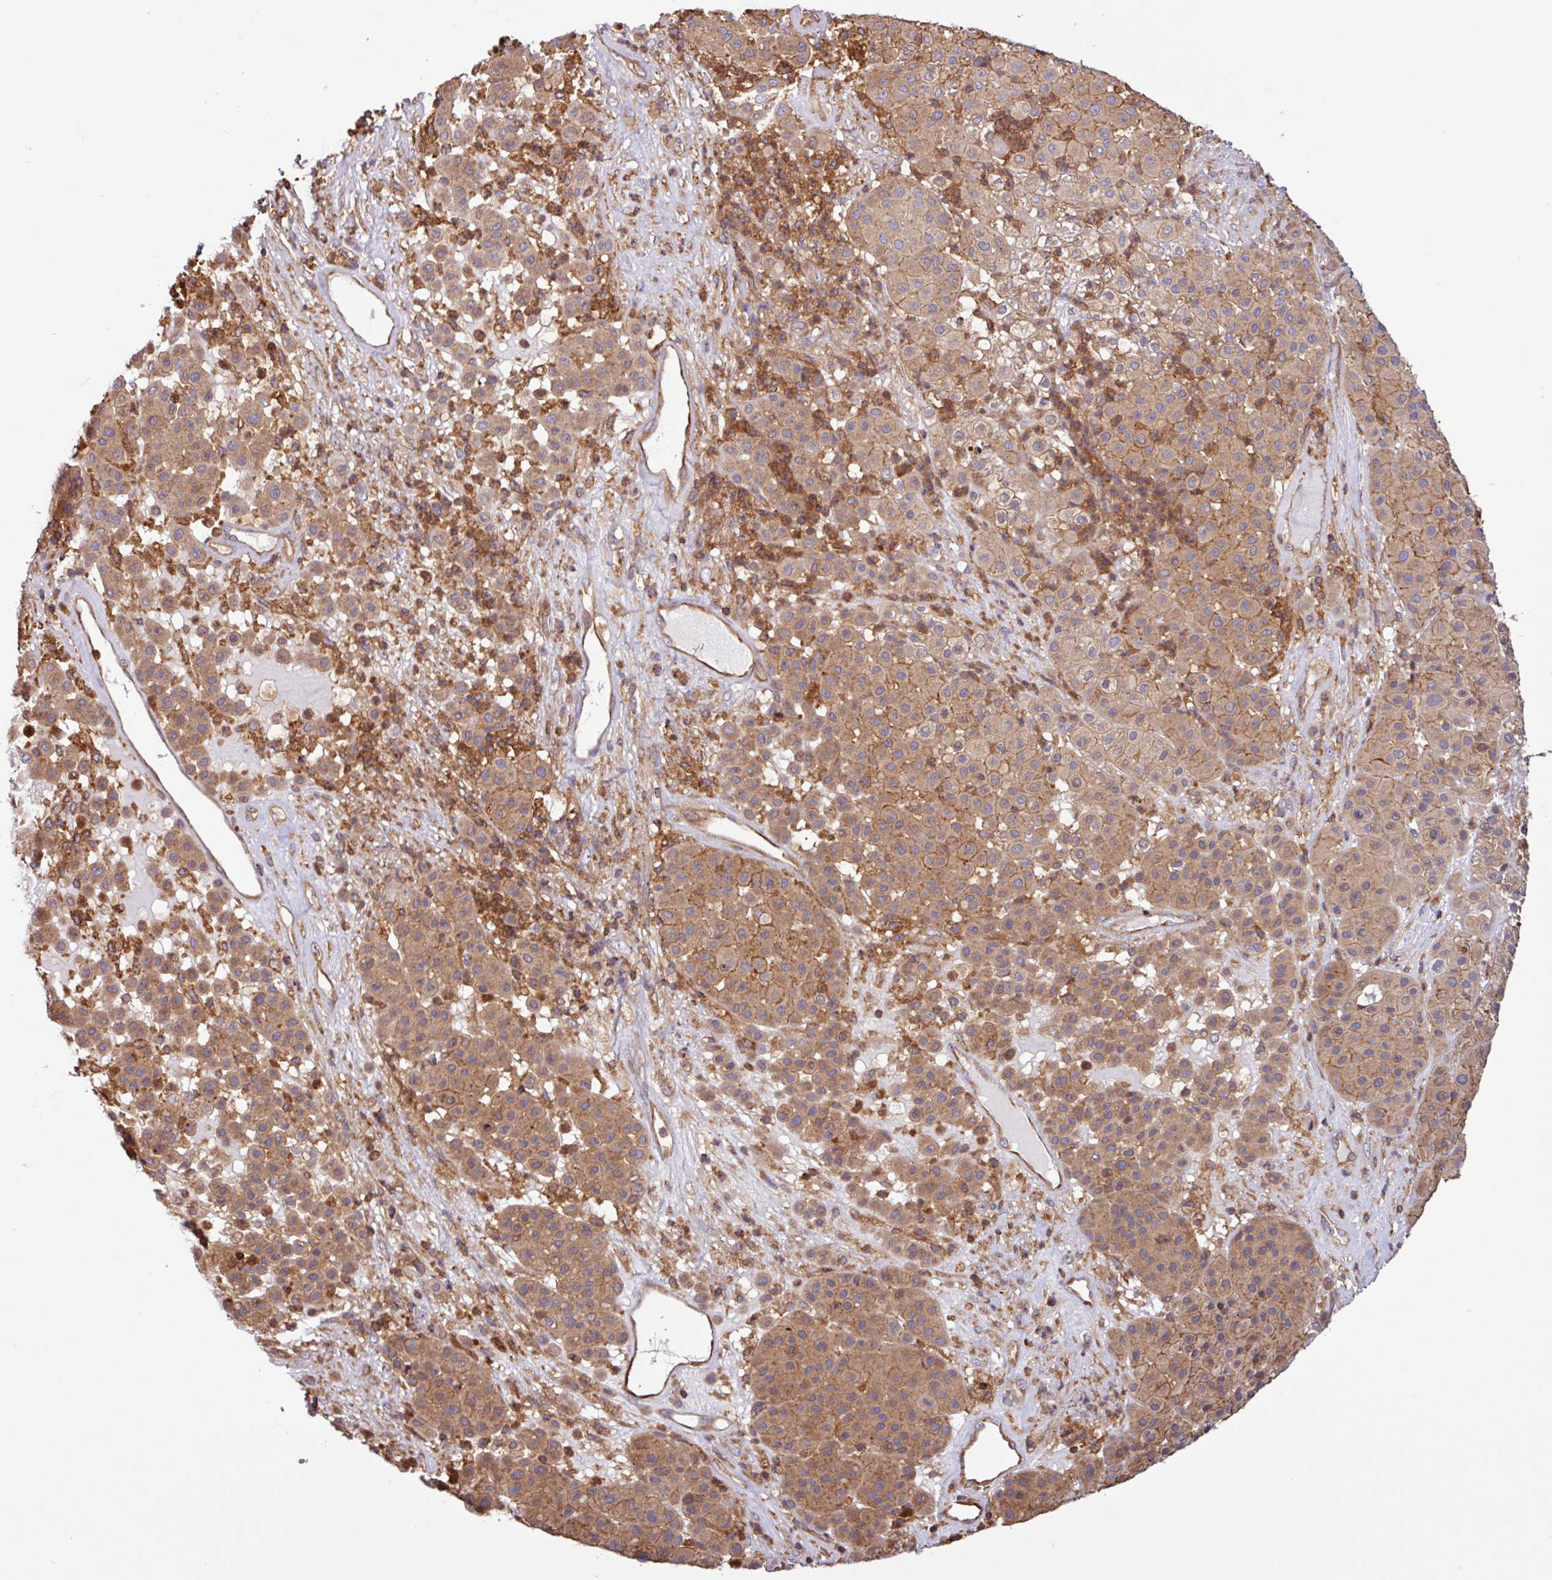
{"staining": {"intensity": "moderate", "quantity": ">75%", "location": "cytoplasmic/membranous"}, "tissue": "melanoma", "cell_type": "Tumor cells", "image_type": "cancer", "snomed": [{"axis": "morphology", "description": "Malignant melanoma, Metastatic site"}, {"axis": "topography", "description": "Smooth muscle"}], "caption": "The histopathology image displays a brown stain indicating the presence of a protein in the cytoplasmic/membranous of tumor cells in melanoma.", "gene": "ACTR3", "patient": {"sex": "male", "age": 41}}